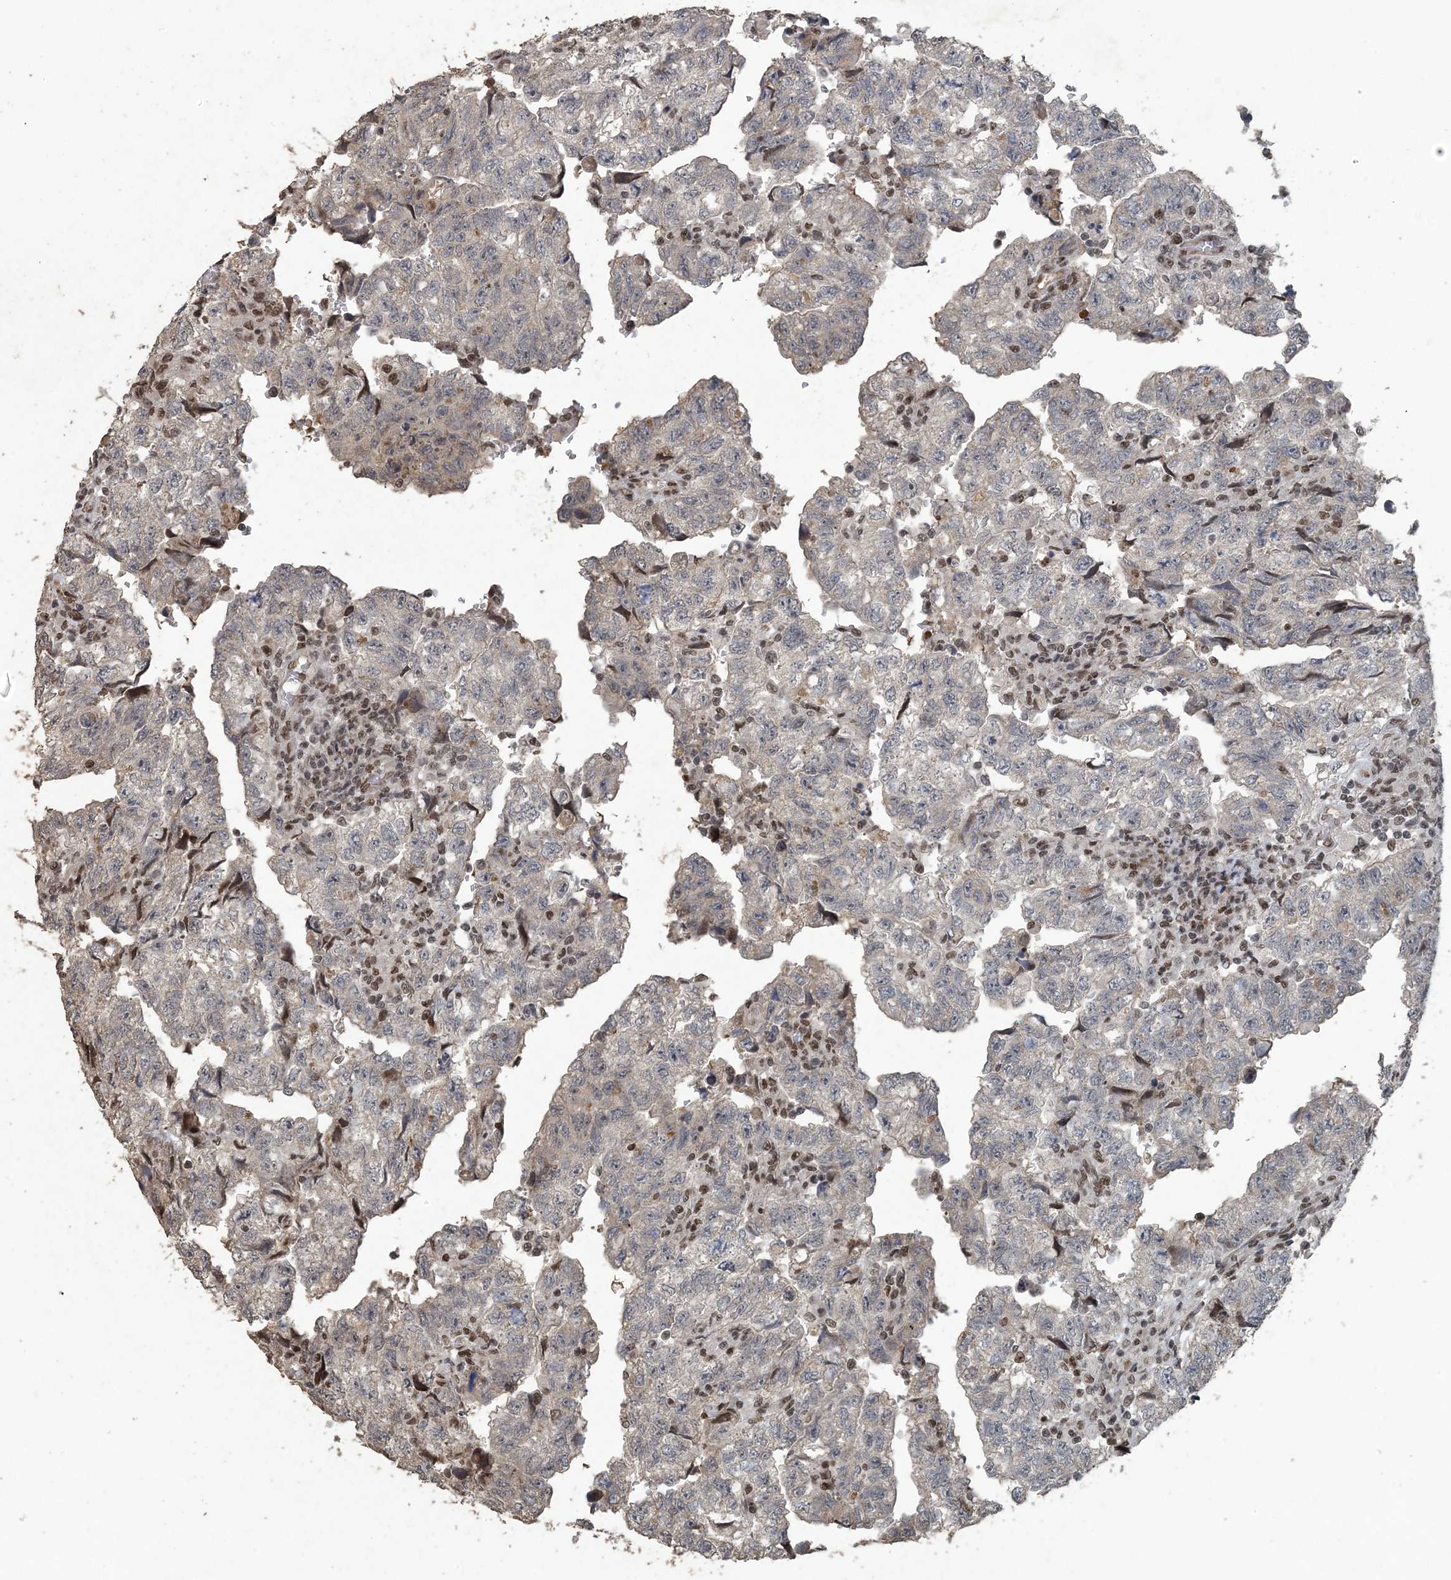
{"staining": {"intensity": "weak", "quantity": "<25%", "location": "nuclear"}, "tissue": "testis cancer", "cell_type": "Tumor cells", "image_type": "cancer", "snomed": [{"axis": "morphology", "description": "Carcinoma, Embryonal, NOS"}, {"axis": "topography", "description": "Testis"}], "caption": "Tumor cells are negative for protein expression in human testis cancer (embryonal carcinoma). (Brightfield microscopy of DAB immunohistochemistry (IHC) at high magnification).", "gene": "MBD2", "patient": {"sex": "male", "age": 36}}